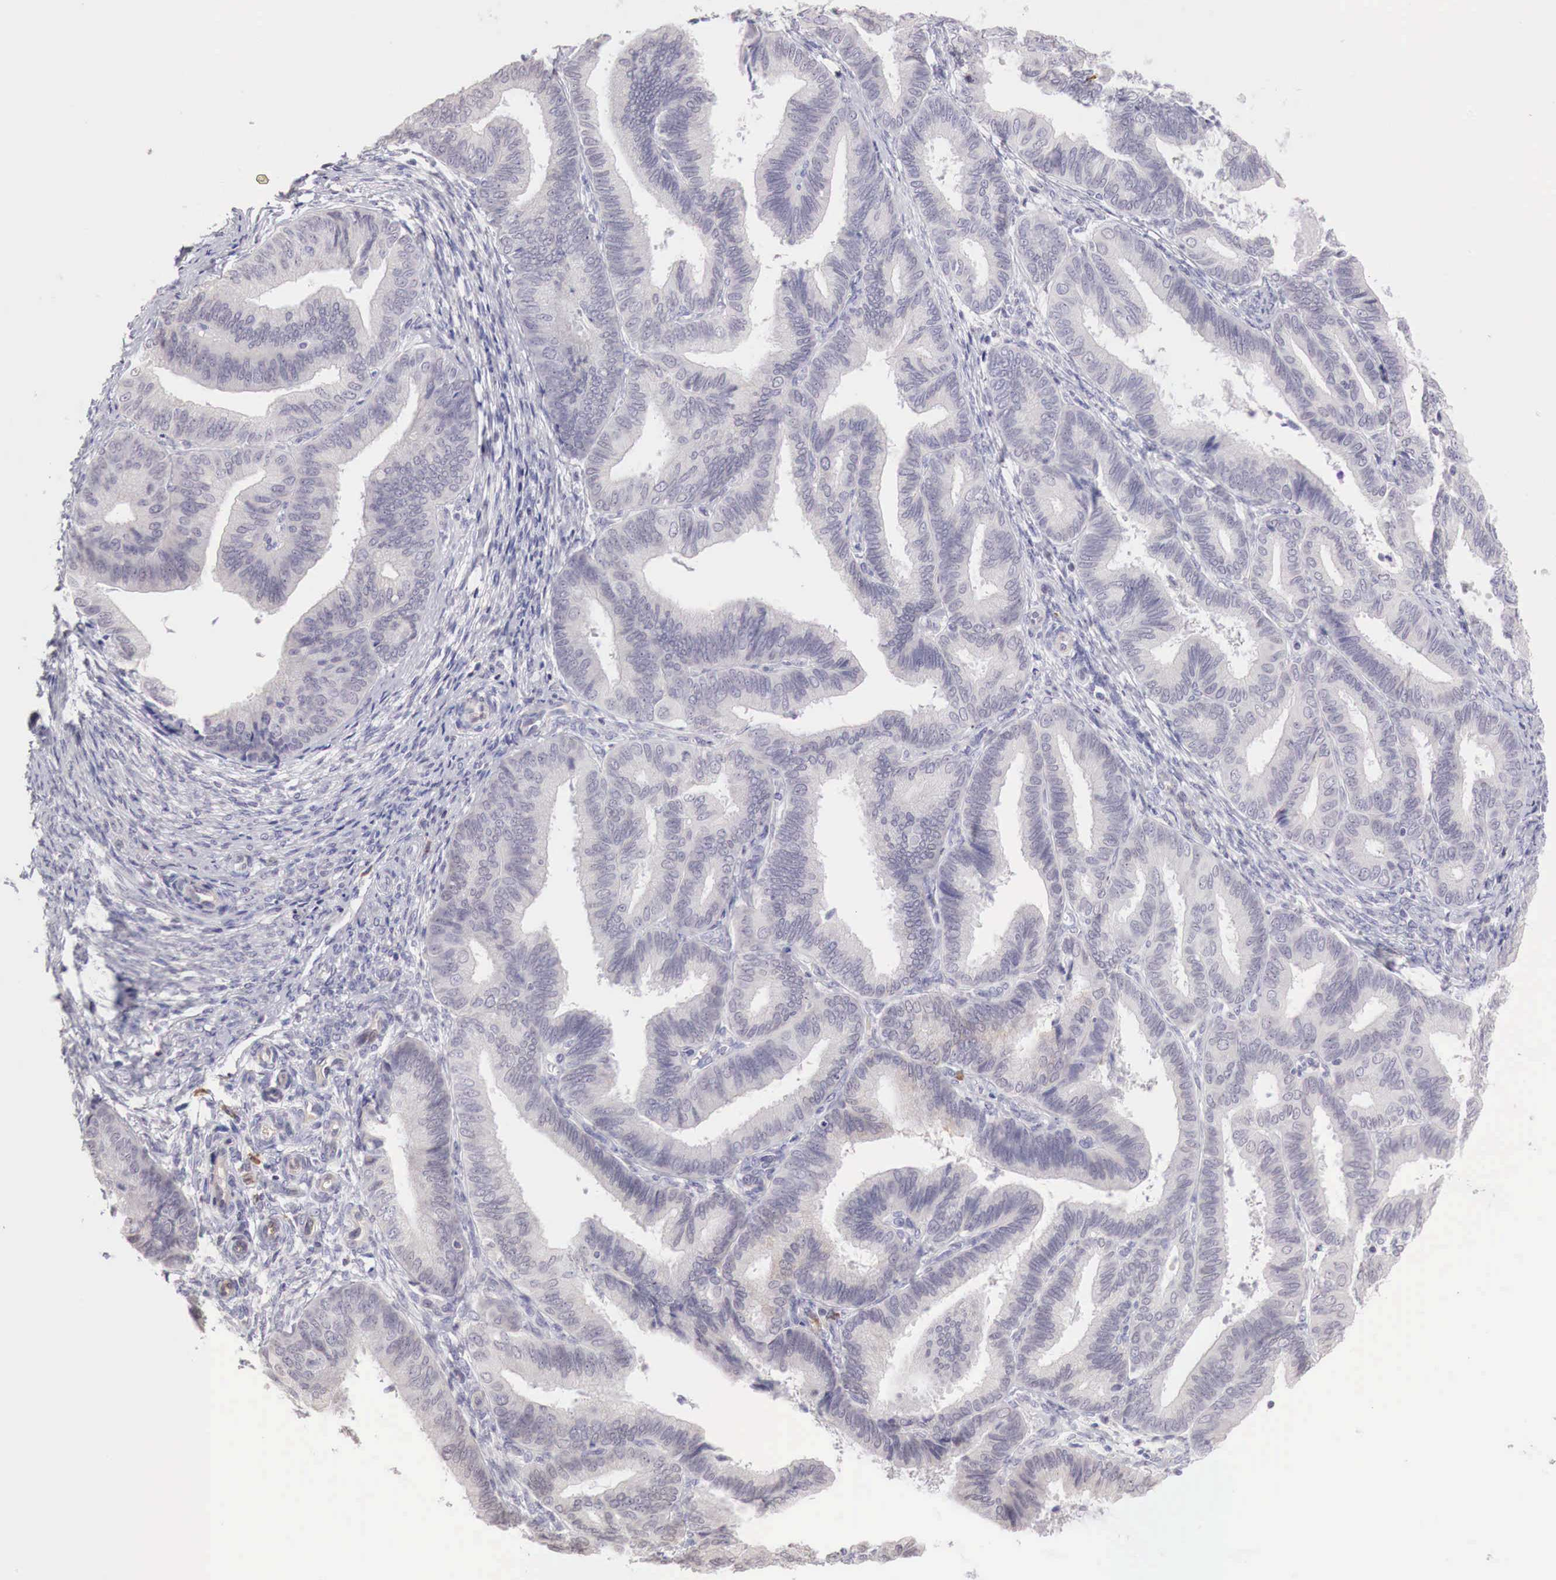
{"staining": {"intensity": "negative", "quantity": "none", "location": "none"}, "tissue": "endometrial cancer", "cell_type": "Tumor cells", "image_type": "cancer", "snomed": [{"axis": "morphology", "description": "Adenocarcinoma, NOS"}, {"axis": "topography", "description": "Endometrium"}], "caption": "DAB (3,3'-diaminobenzidine) immunohistochemical staining of human endometrial cancer (adenocarcinoma) displays no significant staining in tumor cells.", "gene": "XPNPEP2", "patient": {"sex": "female", "age": 63}}